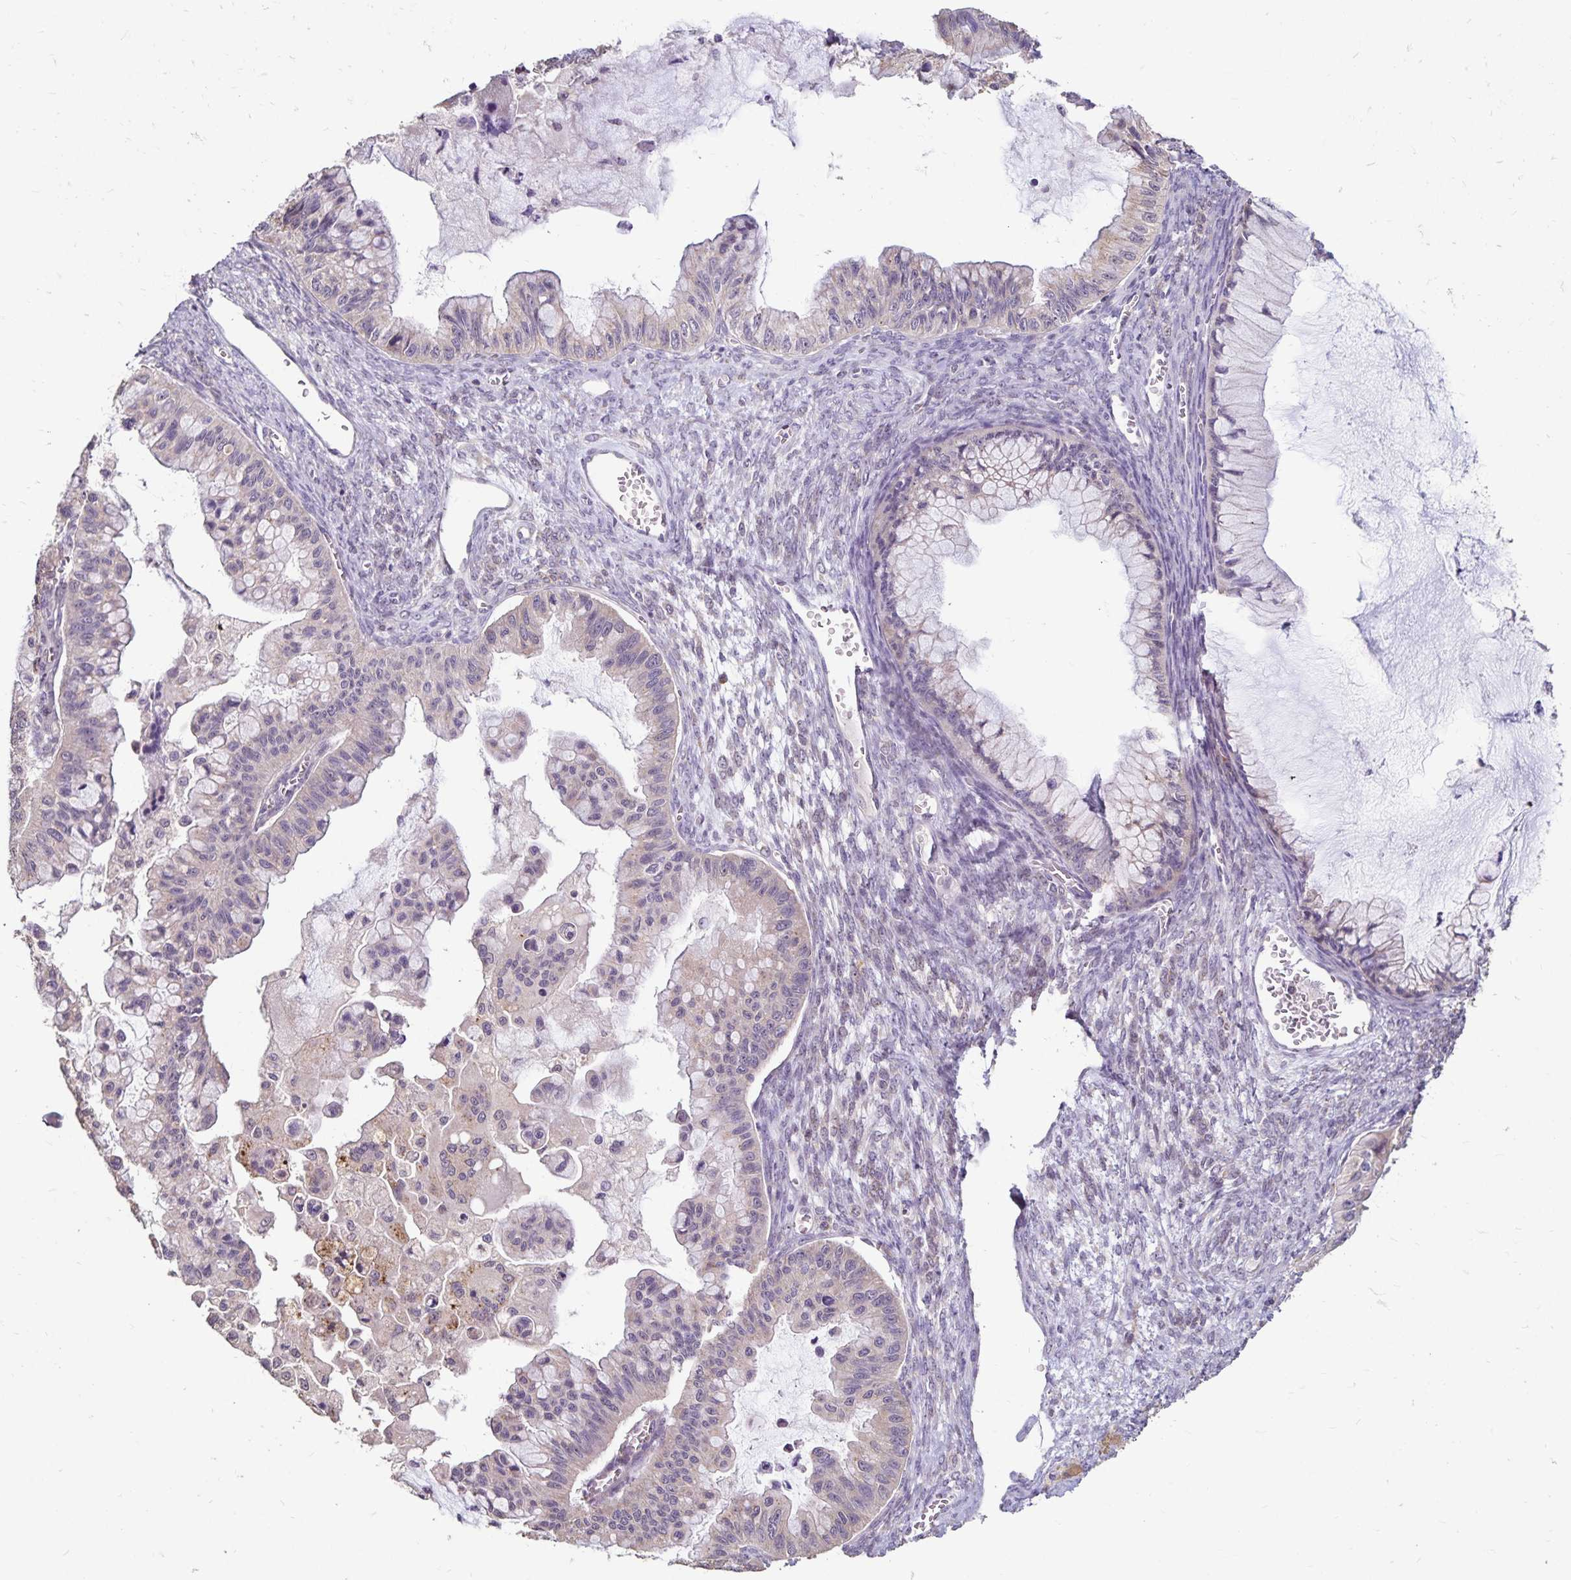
{"staining": {"intensity": "negative", "quantity": "none", "location": "none"}, "tissue": "ovarian cancer", "cell_type": "Tumor cells", "image_type": "cancer", "snomed": [{"axis": "morphology", "description": "Cystadenocarcinoma, mucinous, NOS"}, {"axis": "topography", "description": "Ovary"}], "caption": "This photomicrograph is of ovarian mucinous cystadenocarcinoma stained with immunohistochemistry (IHC) to label a protein in brown with the nuclei are counter-stained blue. There is no staining in tumor cells. (IHC, brightfield microscopy, high magnification).", "gene": "EMC10", "patient": {"sex": "female", "age": 72}}